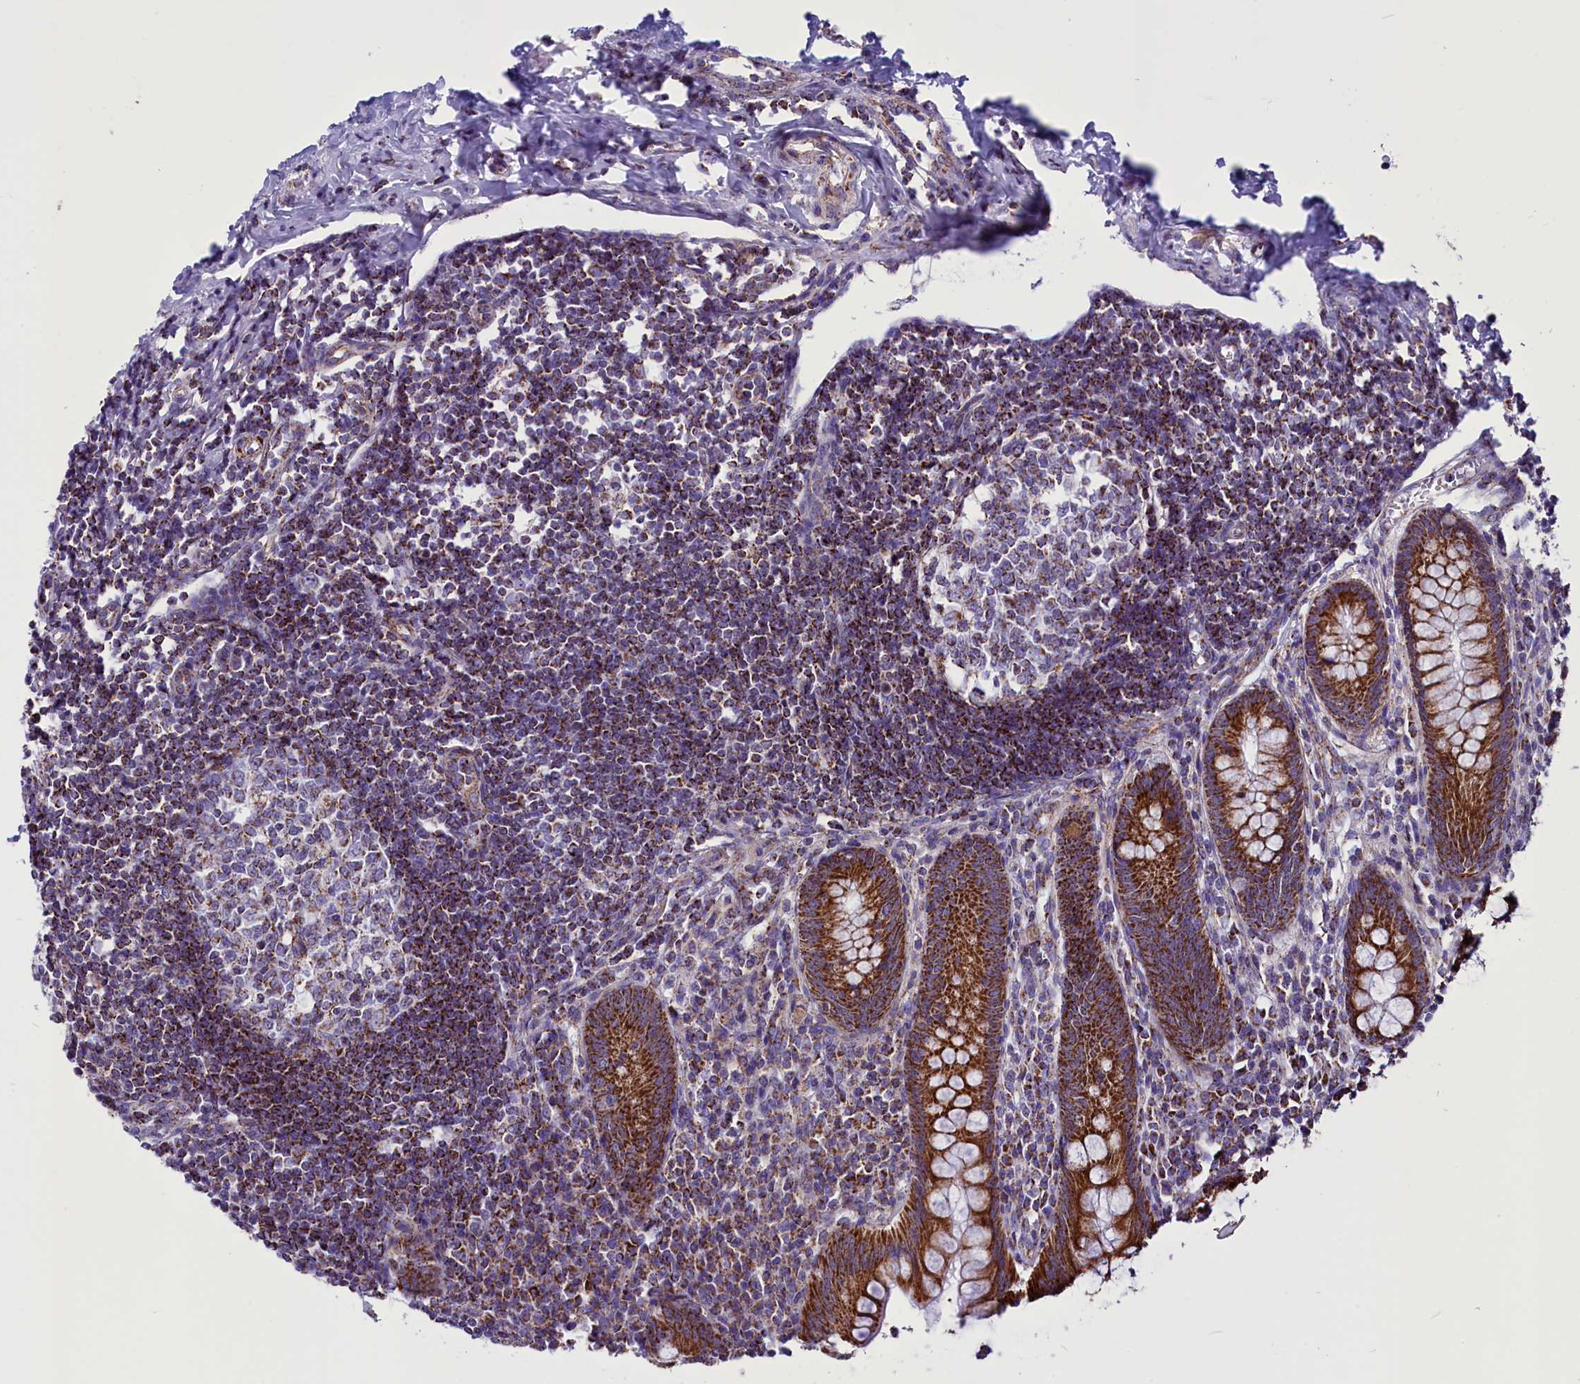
{"staining": {"intensity": "strong", "quantity": ">75%", "location": "cytoplasmic/membranous"}, "tissue": "appendix", "cell_type": "Glandular cells", "image_type": "normal", "snomed": [{"axis": "morphology", "description": "Normal tissue, NOS"}, {"axis": "topography", "description": "Appendix"}], "caption": "This photomicrograph shows IHC staining of normal appendix, with high strong cytoplasmic/membranous expression in approximately >75% of glandular cells.", "gene": "ICA1L", "patient": {"sex": "female", "age": 33}}